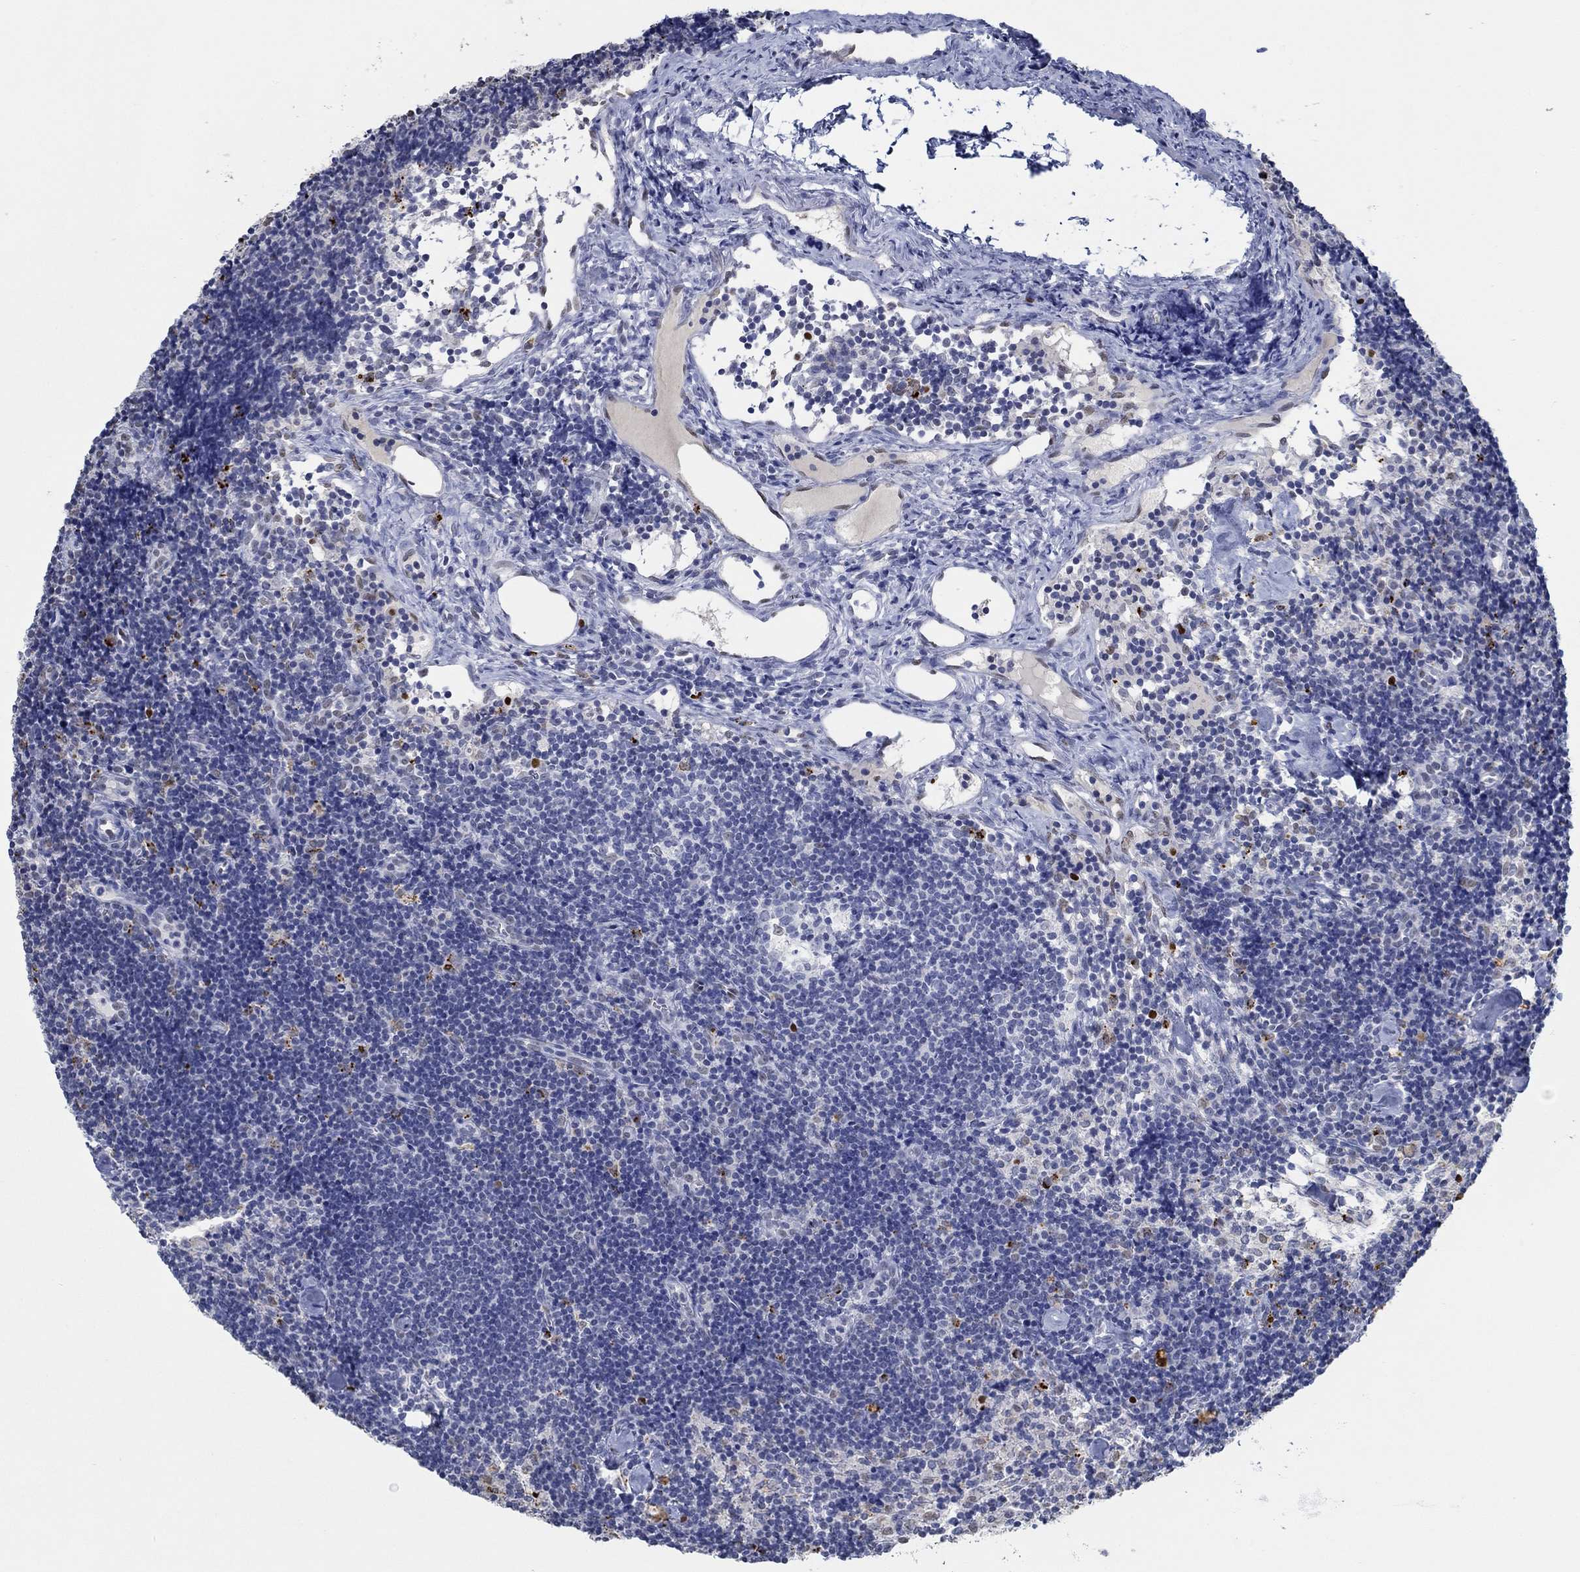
{"staining": {"intensity": "negative", "quantity": "none", "location": "none"}, "tissue": "lymph node", "cell_type": "Germinal center cells", "image_type": "normal", "snomed": [{"axis": "morphology", "description": "Normal tissue, NOS"}, {"axis": "topography", "description": "Lymph node"}], "caption": "Immunohistochemistry (IHC) micrograph of unremarkable lymph node stained for a protein (brown), which reveals no staining in germinal center cells.", "gene": "GATA2", "patient": {"sex": "female", "age": 42}}